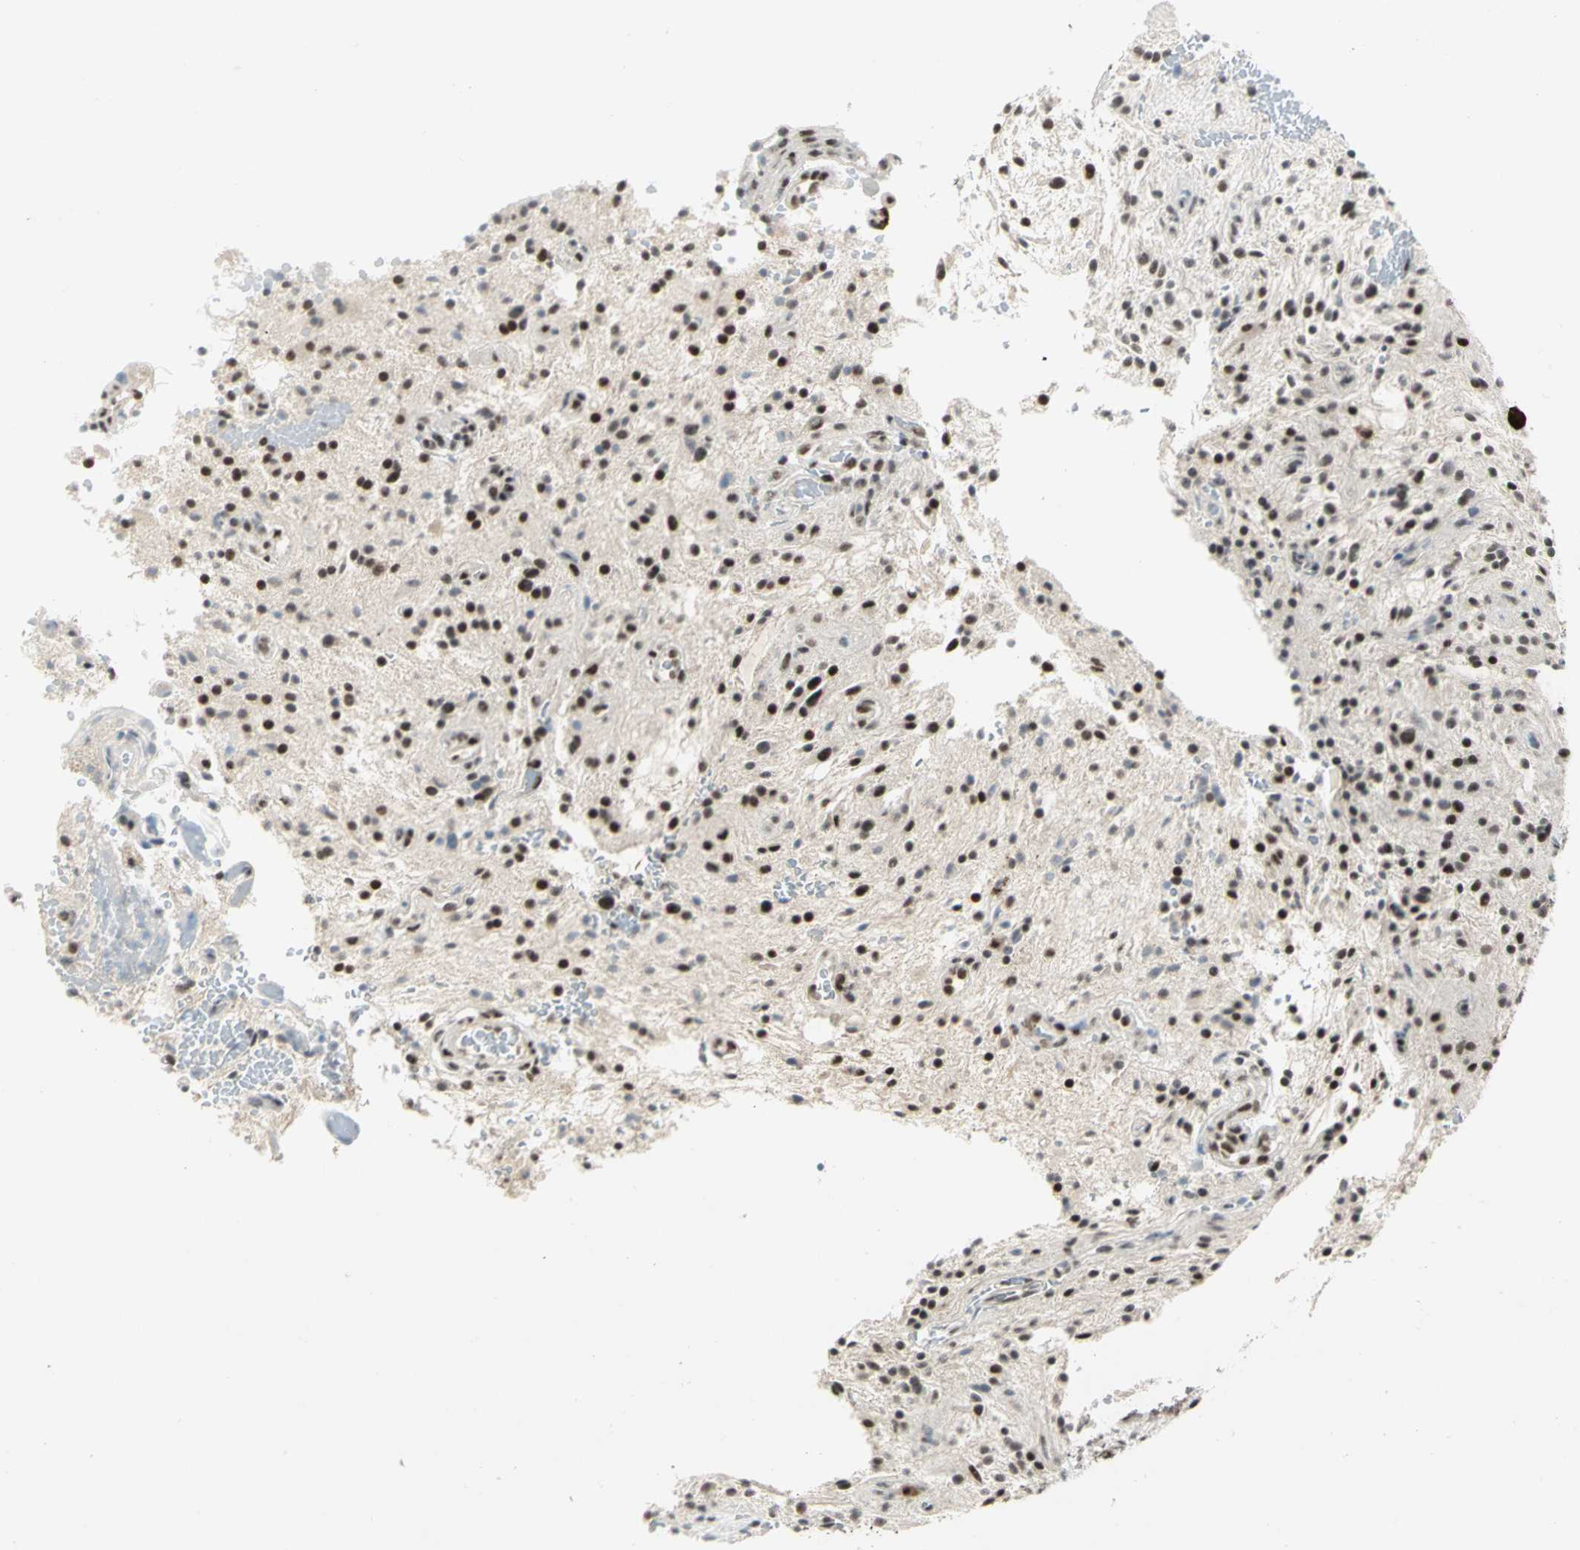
{"staining": {"intensity": "strong", "quantity": ">75%", "location": "nuclear"}, "tissue": "glioma", "cell_type": "Tumor cells", "image_type": "cancer", "snomed": [{"axis": "morphology", "description": "Glioma, malignant, NOS"}, {"axis": "topography", "description": "Cerebellum"}], "caption": "Malignant glioma stained with DAB (3,3'-diaminobenzidine) IHC demonstrates high levels of strong nuclear staining in approximately >75% of tumor cells.", "gene": "CCNT1", "patient": {"sex": "female", "age": 10}}